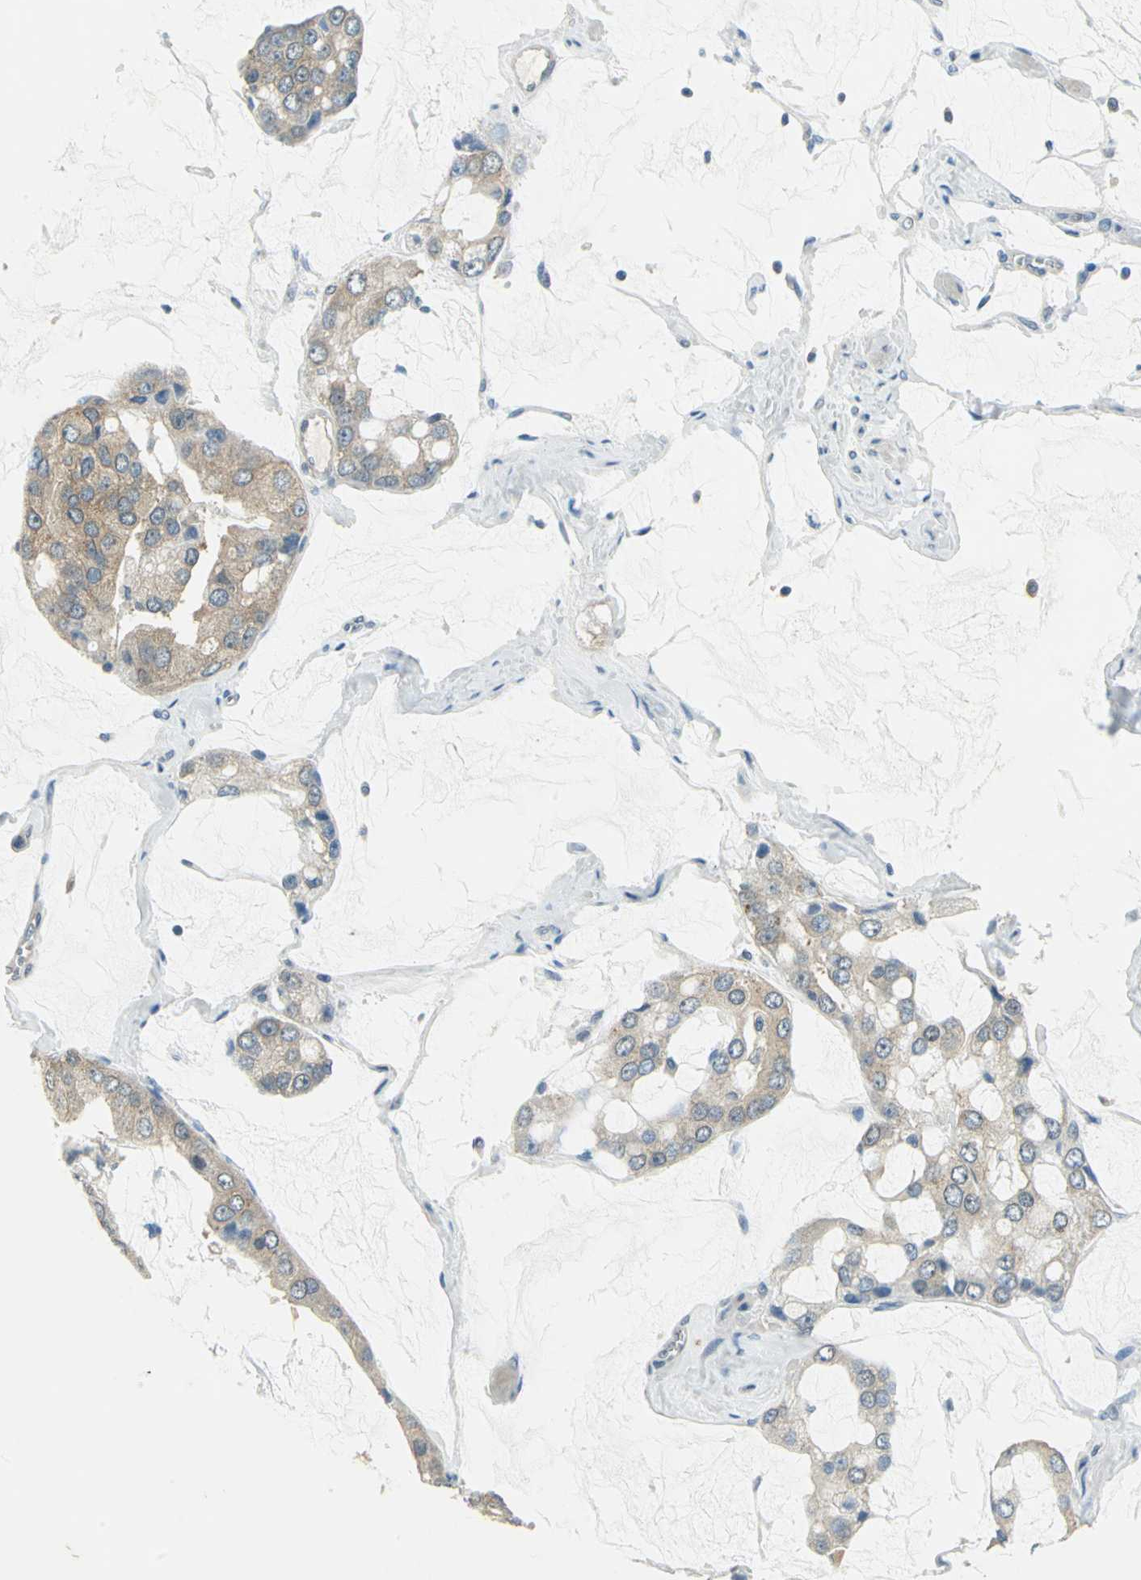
{"staining": {"intensity": "moderate", "quantity": ">75%", "location": "cytoplasmic/membranous"}, "tissue": "prostate cancer", "cell_type": "Tumor cells", "image_type": "cancer", "snomed": [{"axis": "morphology", "description": "Adenocarcinoma, High grade"}, {"axis": "topography", "description": "Prostate"}], "caption": "Human prostate cancer stained for a protein (brown) displays moderate cytoplasmic/membranous positive expression in approximately >75% of tumor cells.", "gene": "SHC2", "patient": {"sex": "male", "age": 67}}